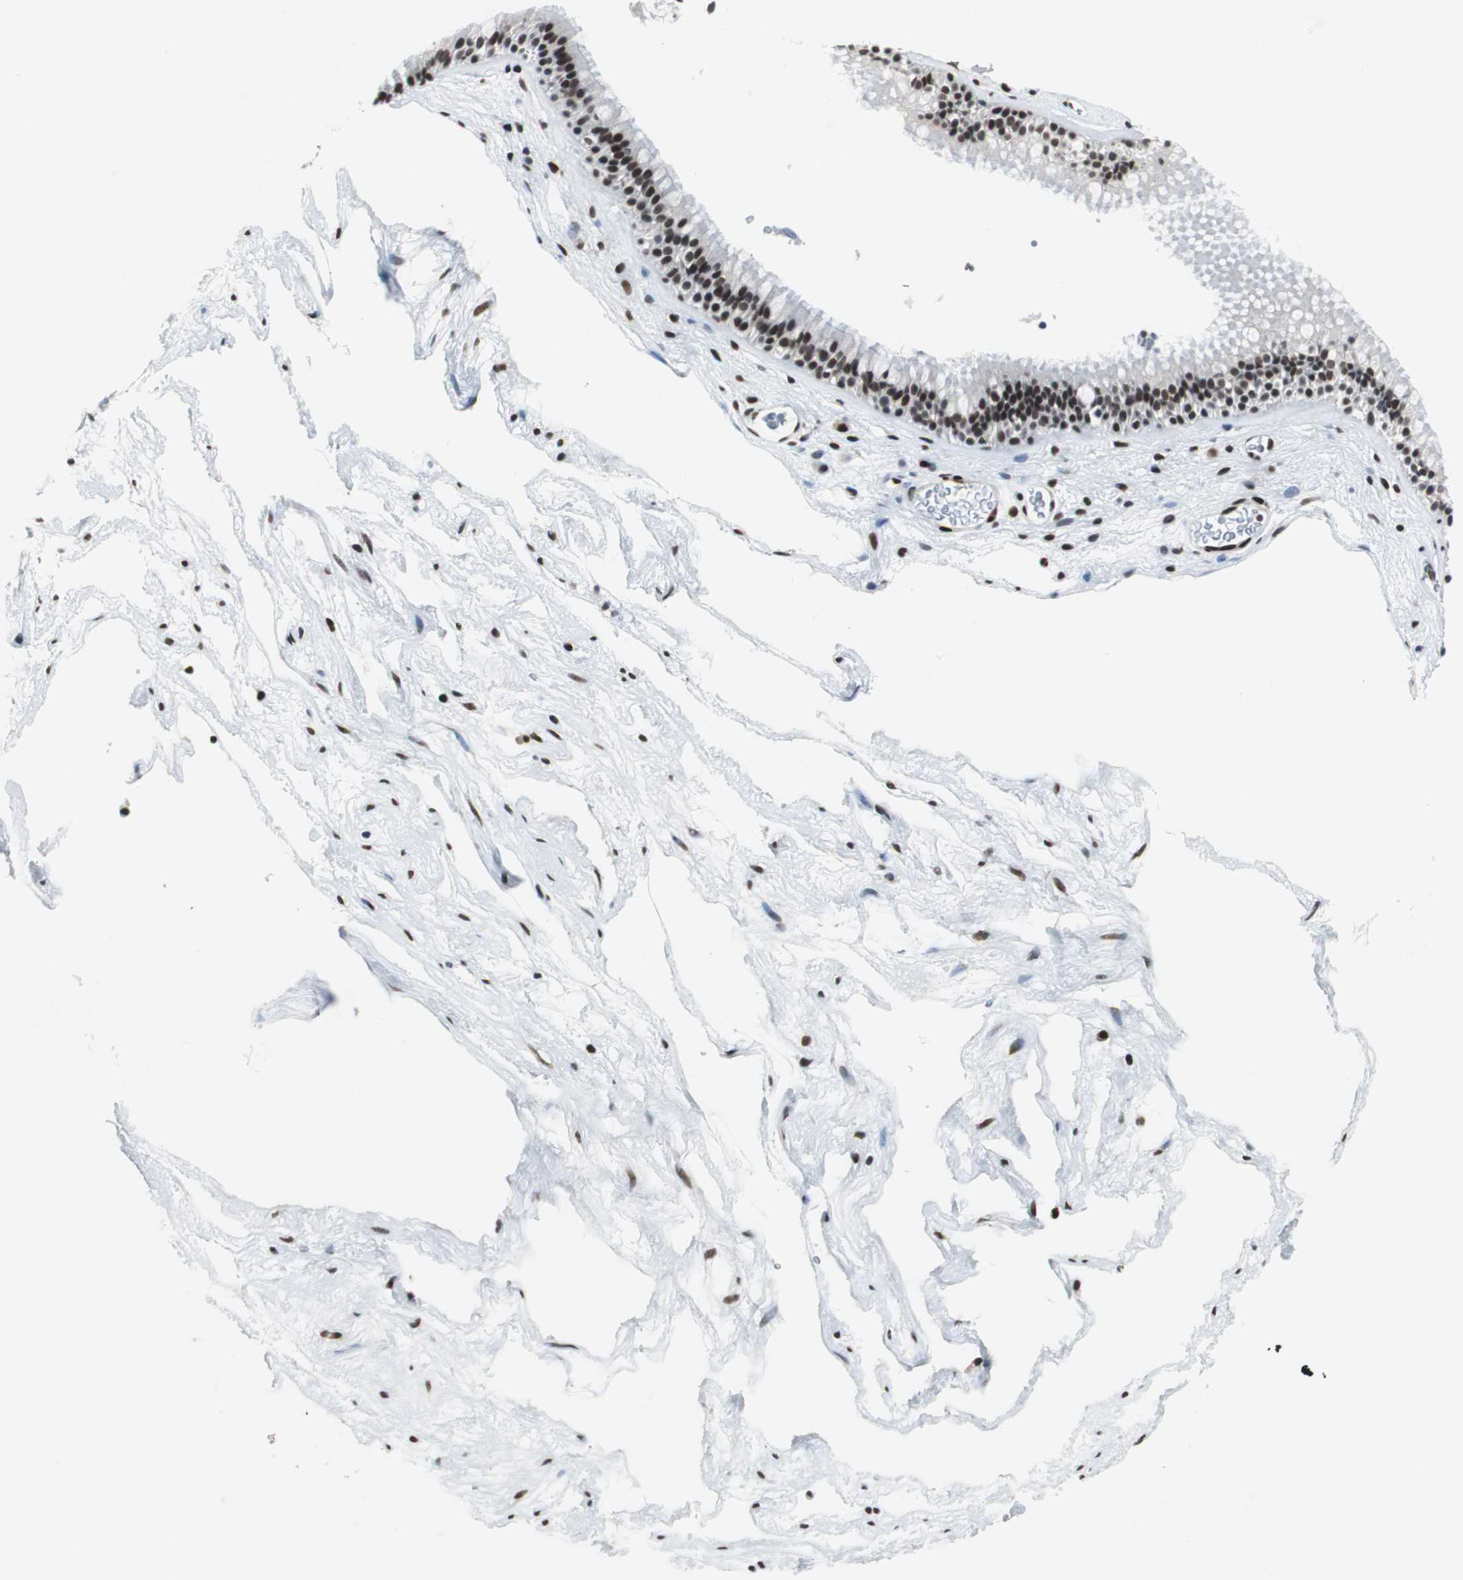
{"staining": {"intensity": "strong", "quantity": ">75%", "location": "nuclear"}, "tissue": "nasopharynx", "cell_type": "Respiratory epithelial cells", "image_type": "normal", "snomed": [{"axis": "morphology", "description": "Normal tissue, NOS"}, {"axis": "morphology", "description": "Inflammation, NOS"}, {"axis": "topography", "description": "Nasopharynx"}], "caption": "The image displays a brown stain indicating the presence of a protein in the nuclear of respiratory epithelial cells in nasopharynx. Using DAB (3,3'-diaminobenzidine) (brown) and hematoxylin (blue) stains, captured at high magnification using brightfield microscopy.", "gene": "MEF2D", "patient": {"sex": "male", "age": 48}}